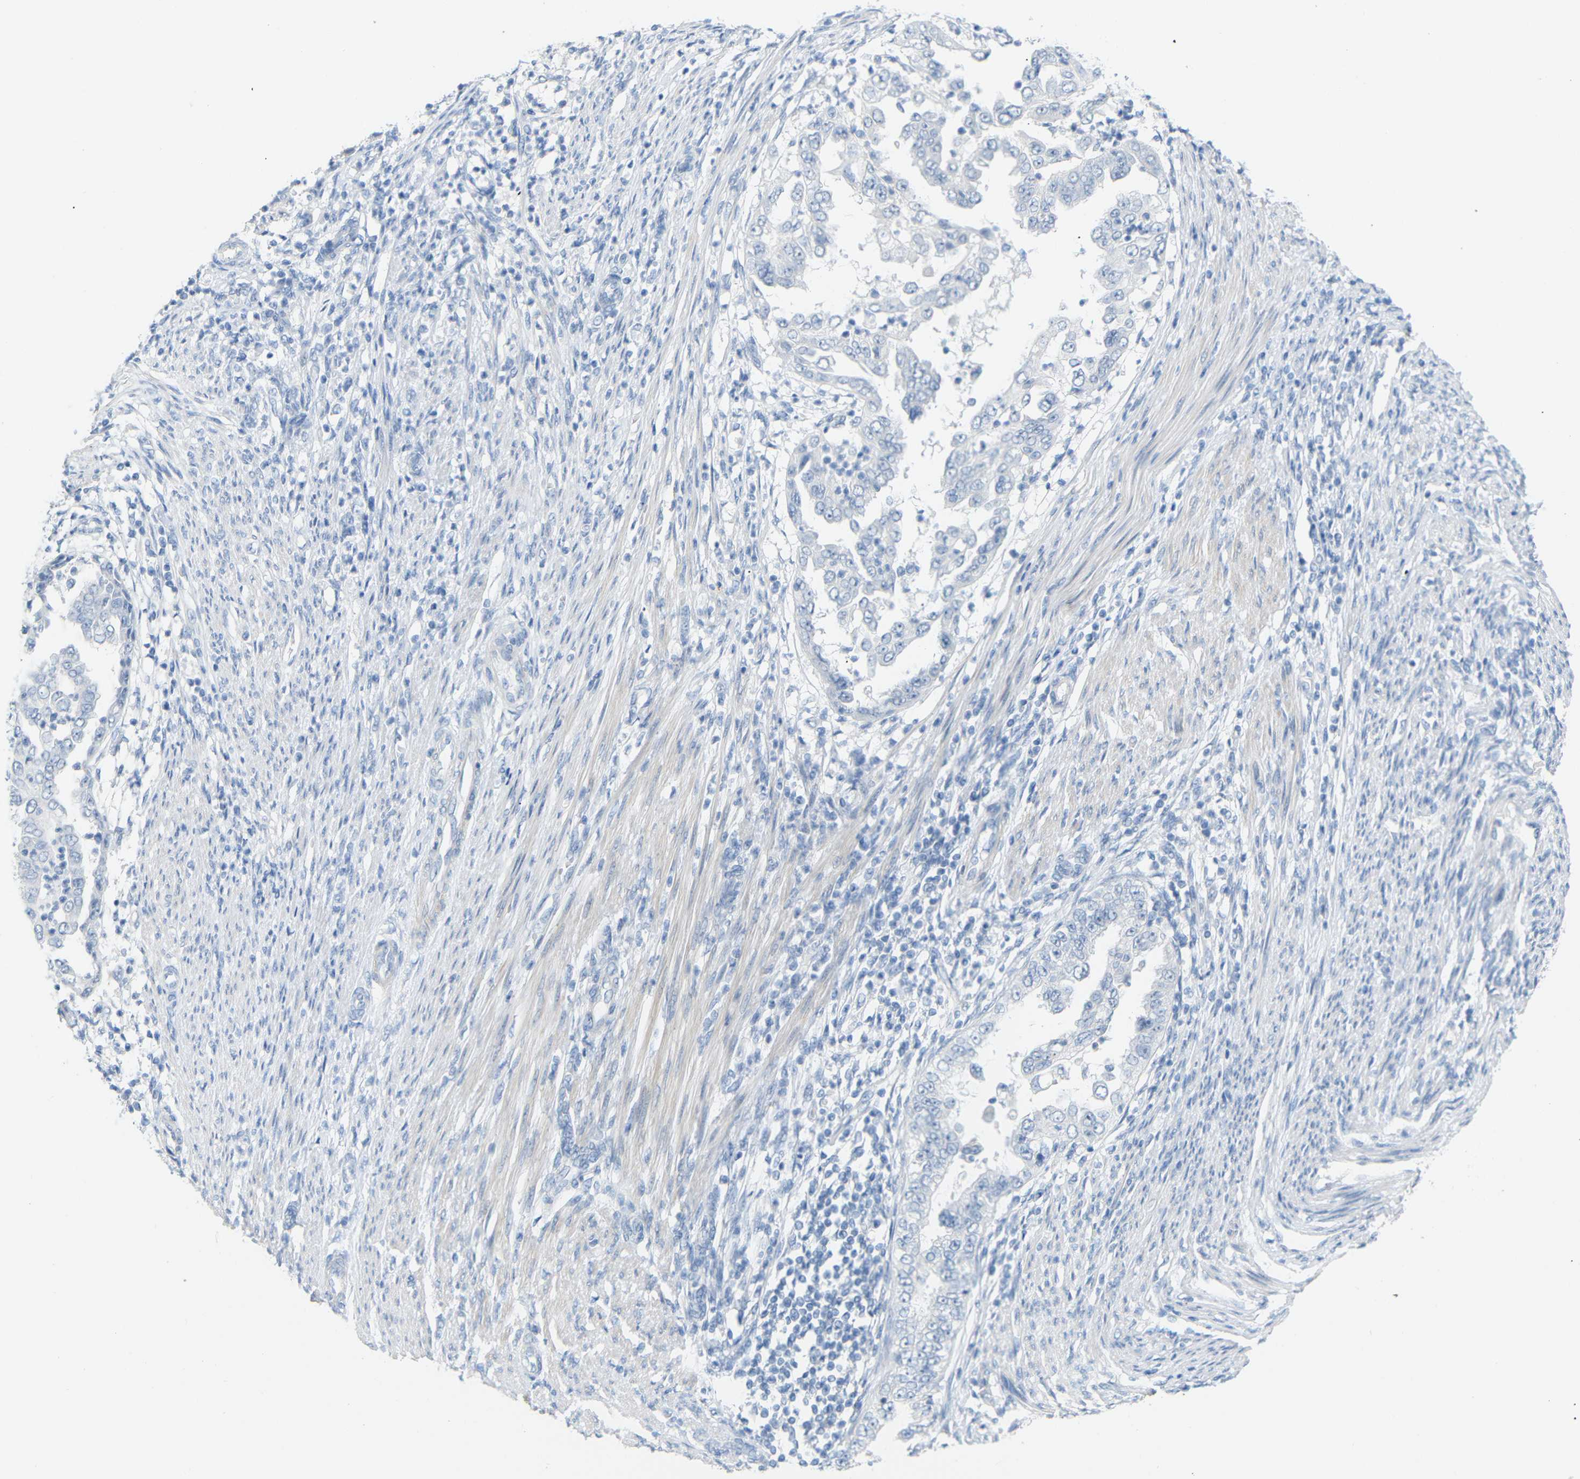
{"staining": {"intensity": "negative", "quantity": "none", "location": "none"}, "tissue": "endometrial cancer", "cell_type": "Tumor cells", "image_type": "cancer", "snomed": [{"axis": "morphology", "description": "Adenocarcinoma, NOS"}, {"axis": "topography", "description": "Endometrium"}], "caption": "This is an immunohistochemistry (IHC) photomicrograph of human endometrial adenocarcinoma. There is no expression in tumor cells.", "gene": "OPN1SW", "patient": {"sex": "female", "age": 85}}